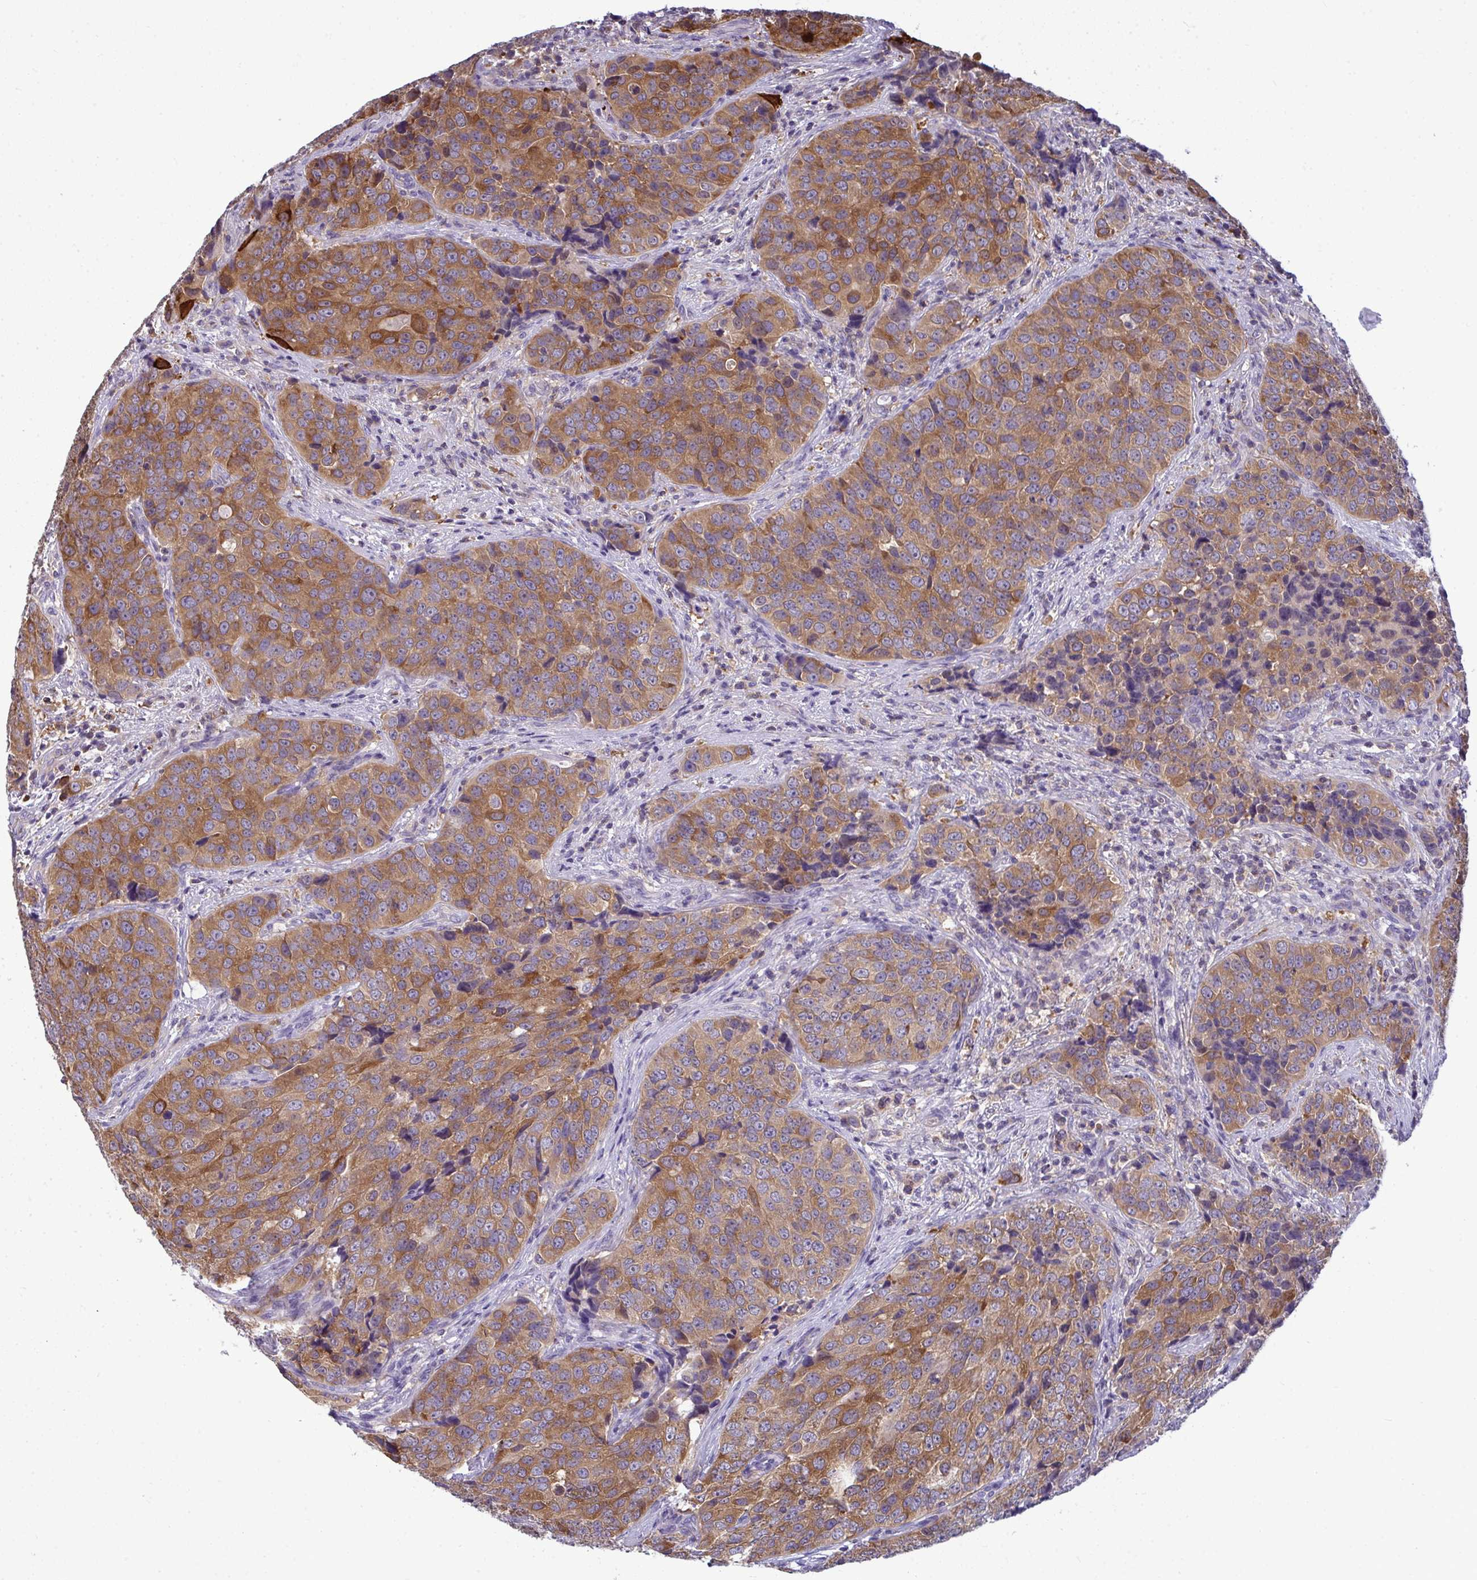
{"staining": {"intensity": "moderate", "quantity": ">75%", "location": "cytoplasmic/membranous"}, "tissue": "urothelial cancer", "cell_type": "Tumor cells", "image_type": "cancer", "snomed": [{"axis": "morphology", "description": "Urothelial carcinoma, NOS"}, {"axis": "topography", "description": "Urinary bladder"}], "caption": "Urothelial cancer tissue displays moderate cytoplasmic/membranous positivity in approximately >75% of tumor cells, visualized by immunohistochemistry.", "gene": "SLC30A6", "patient": {"sex": "male", "age": 52}}